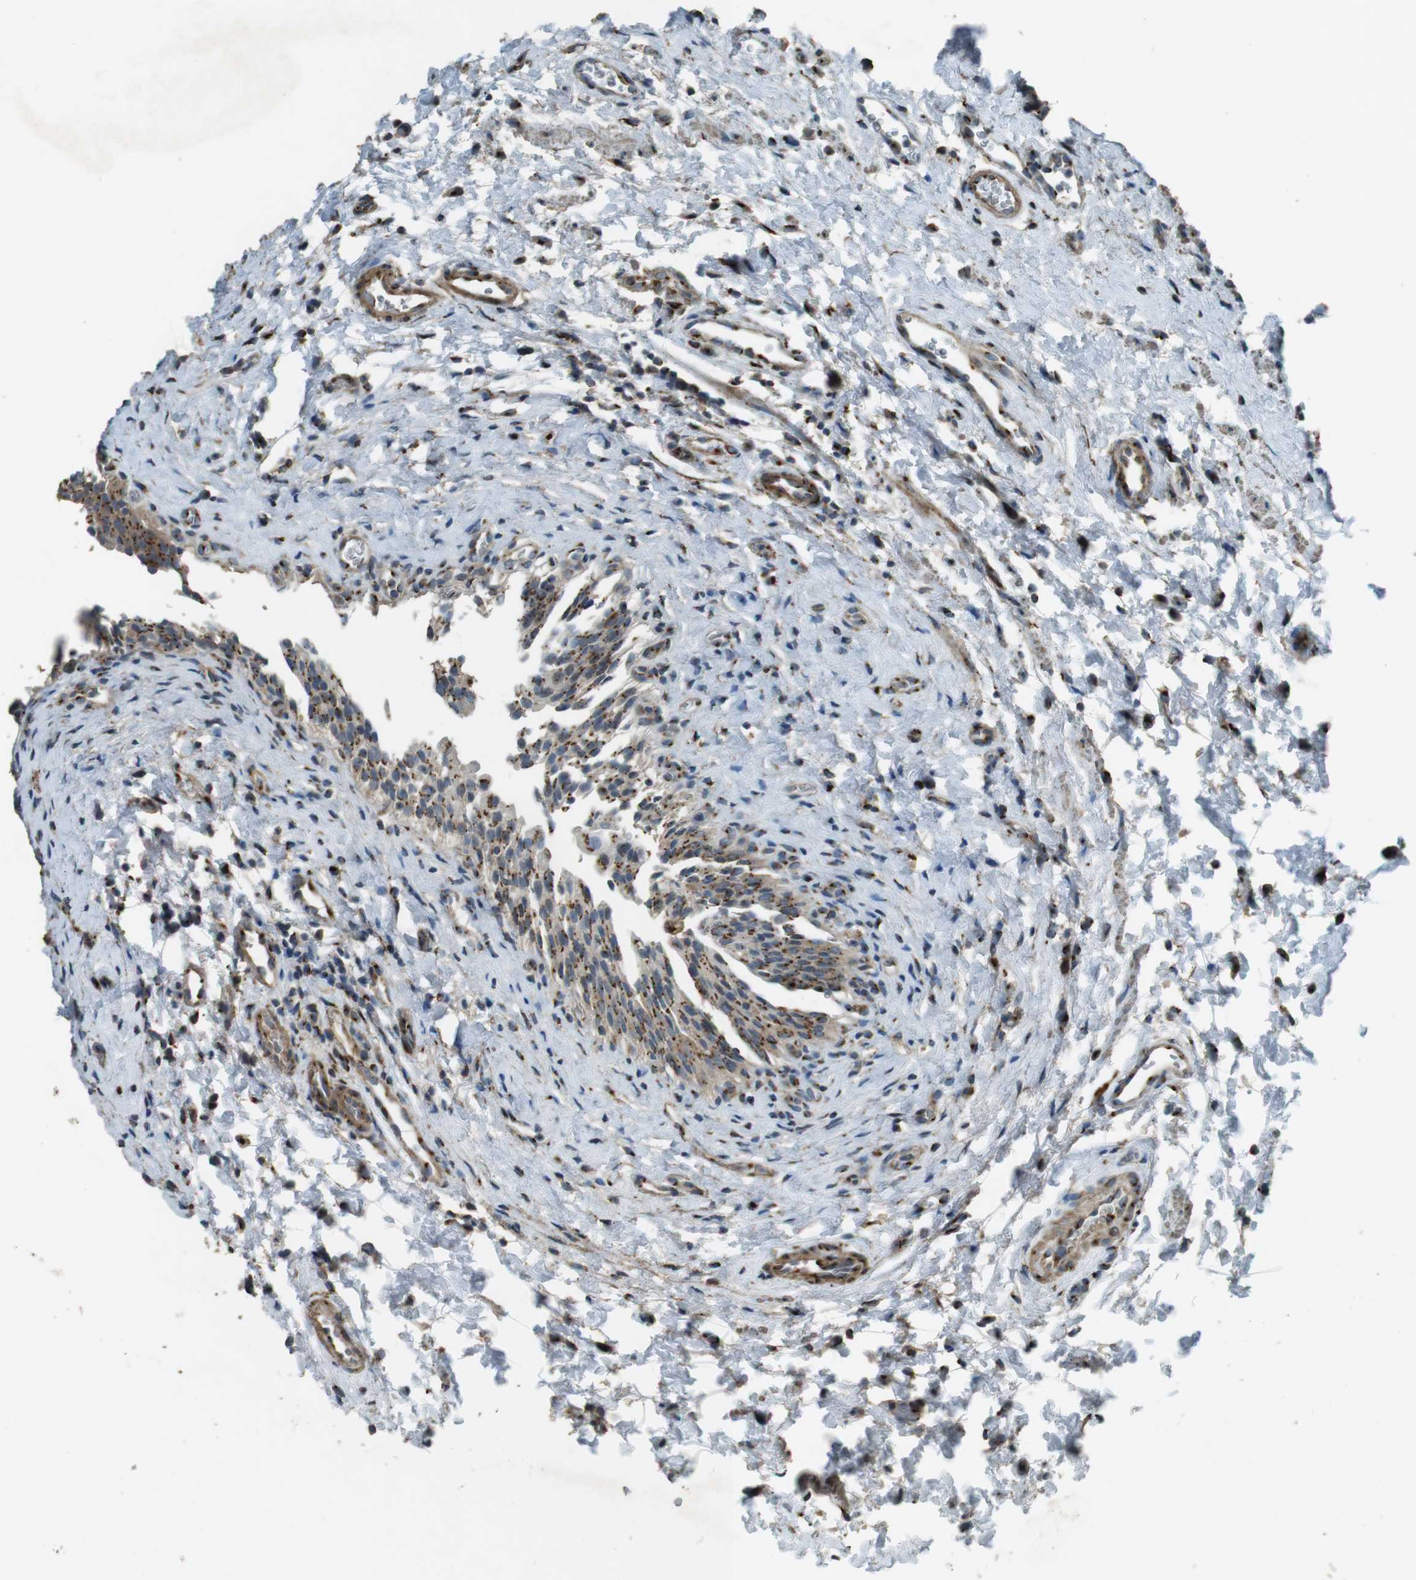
{"staining": {"intensity": "moderate", "quantity": ">75%", "location": "cytoplasmic/membranous"}, "tissue": "urinary bladder", "cell_type": "Urothelial cells", "image_type": "normal", "snomed": [{"axis": "morphology", "description": "Normal tissue, NOS"}, {"axis": "topography", "description": "Urinary bladder"}], "caption": "Brown immunohistochemical staining in normal human urinary bladder shows moderate cytoplasmic/membranous expression in approximately >75% of urothelial cells. (Brightfield microscopy of DAB IHC at high magnification).", "gene": "TMEM115", "patient": {"sex": "male", "age": 51}}